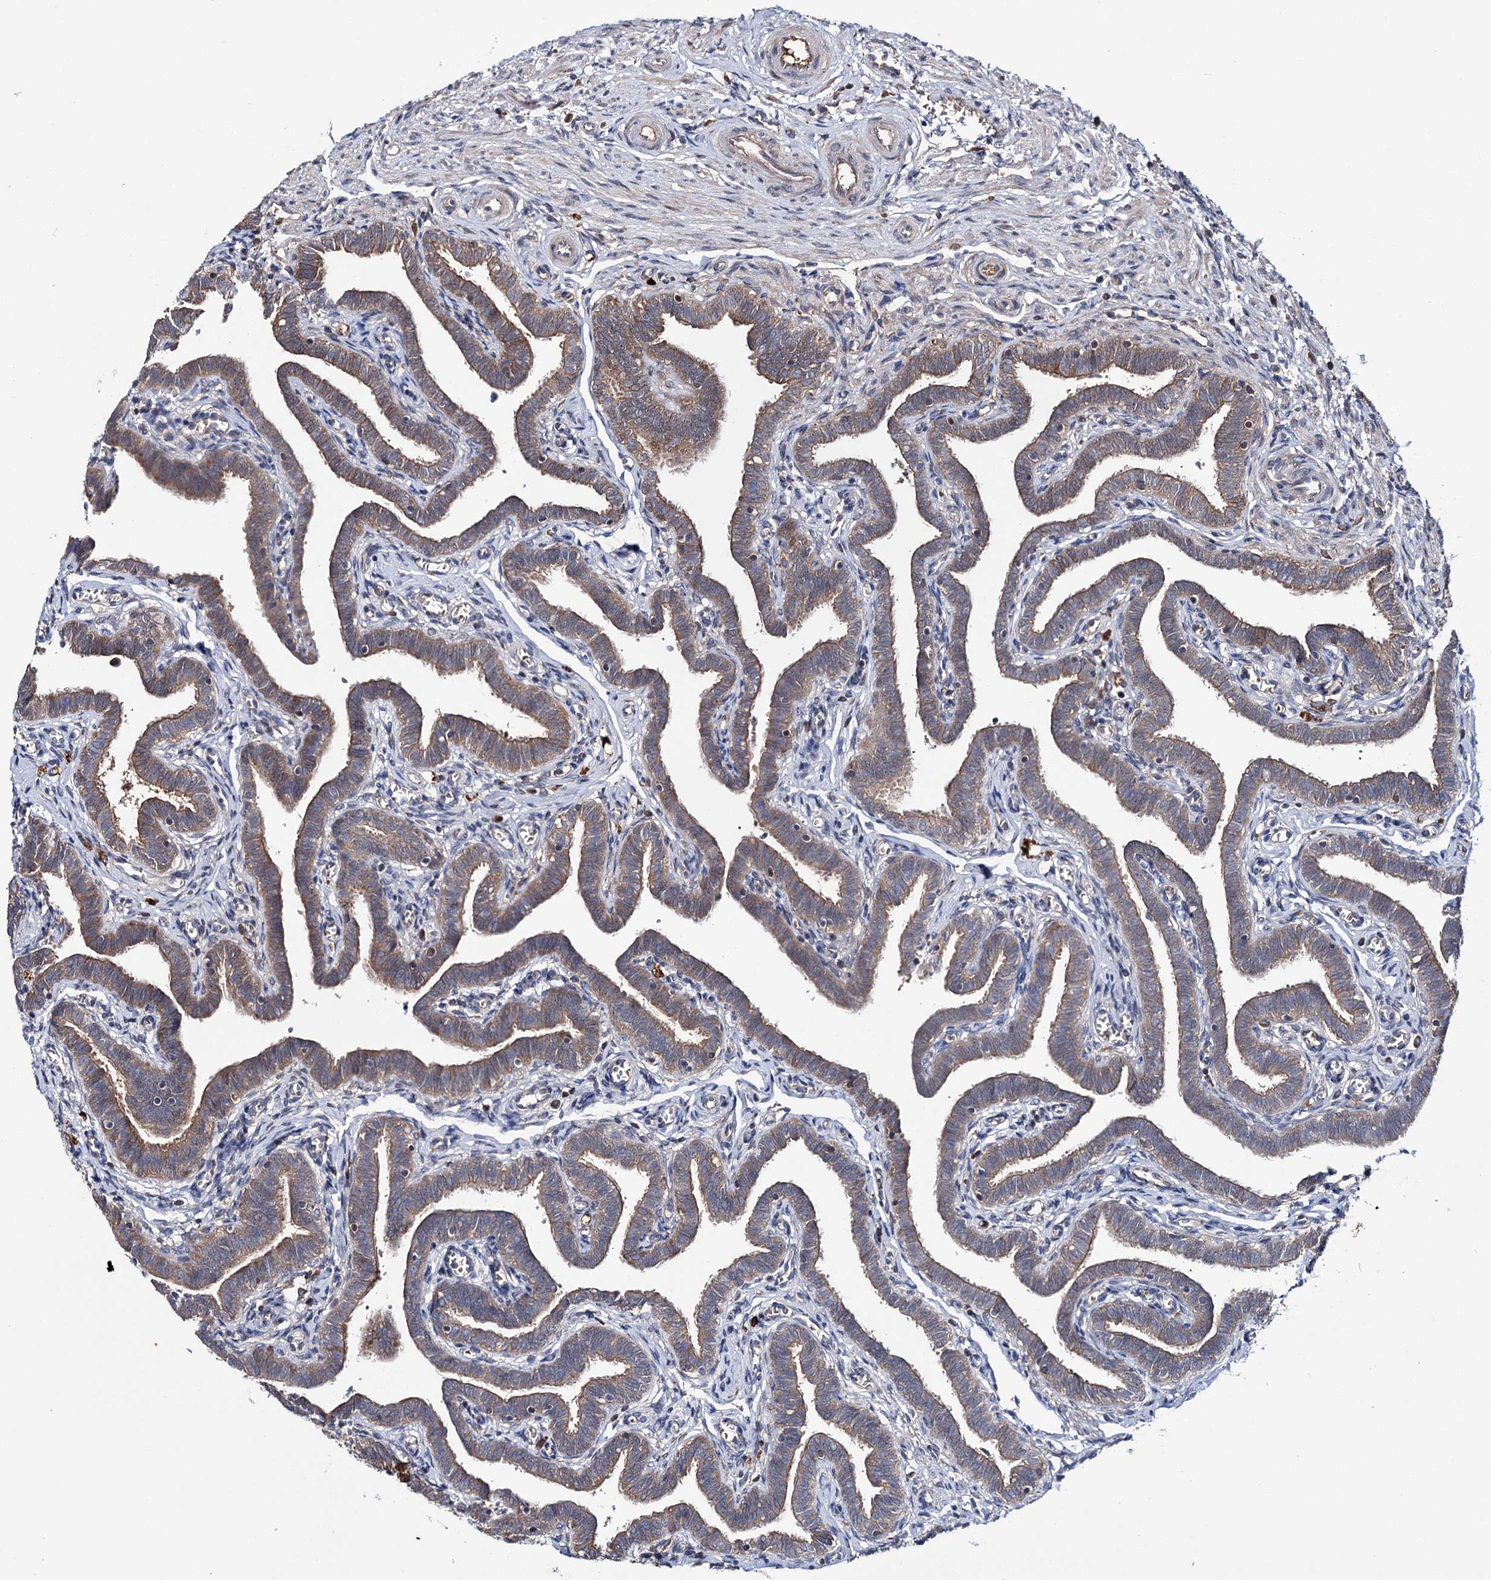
{"staining": {"intensity": "moderate", "quantity": ">75%", "location": "cytoplasmic/membranous"}, "tissue": "fallopian tube", "cell_type": "Glandular cells", "image_type": "normal", "snomed": [{"axis": "morphology", "description": "Normal tissue, NOS"}, {"axis": "topography", "description": "Fallopian tube"}], "caption": "The micrograph demonstrates staining of normal fallopian tube, revealing moderate cytoplasmic/membranous protein positivity (brown color) within glandular cells. Using DAB (3,3'-diaminobenzidine) (brown) and hematoxylin (blue) stains, captured at high magnification using brightfield microscopy.", "gene": "PTPN3", "patient": {"sex": "female", "age": 36}}